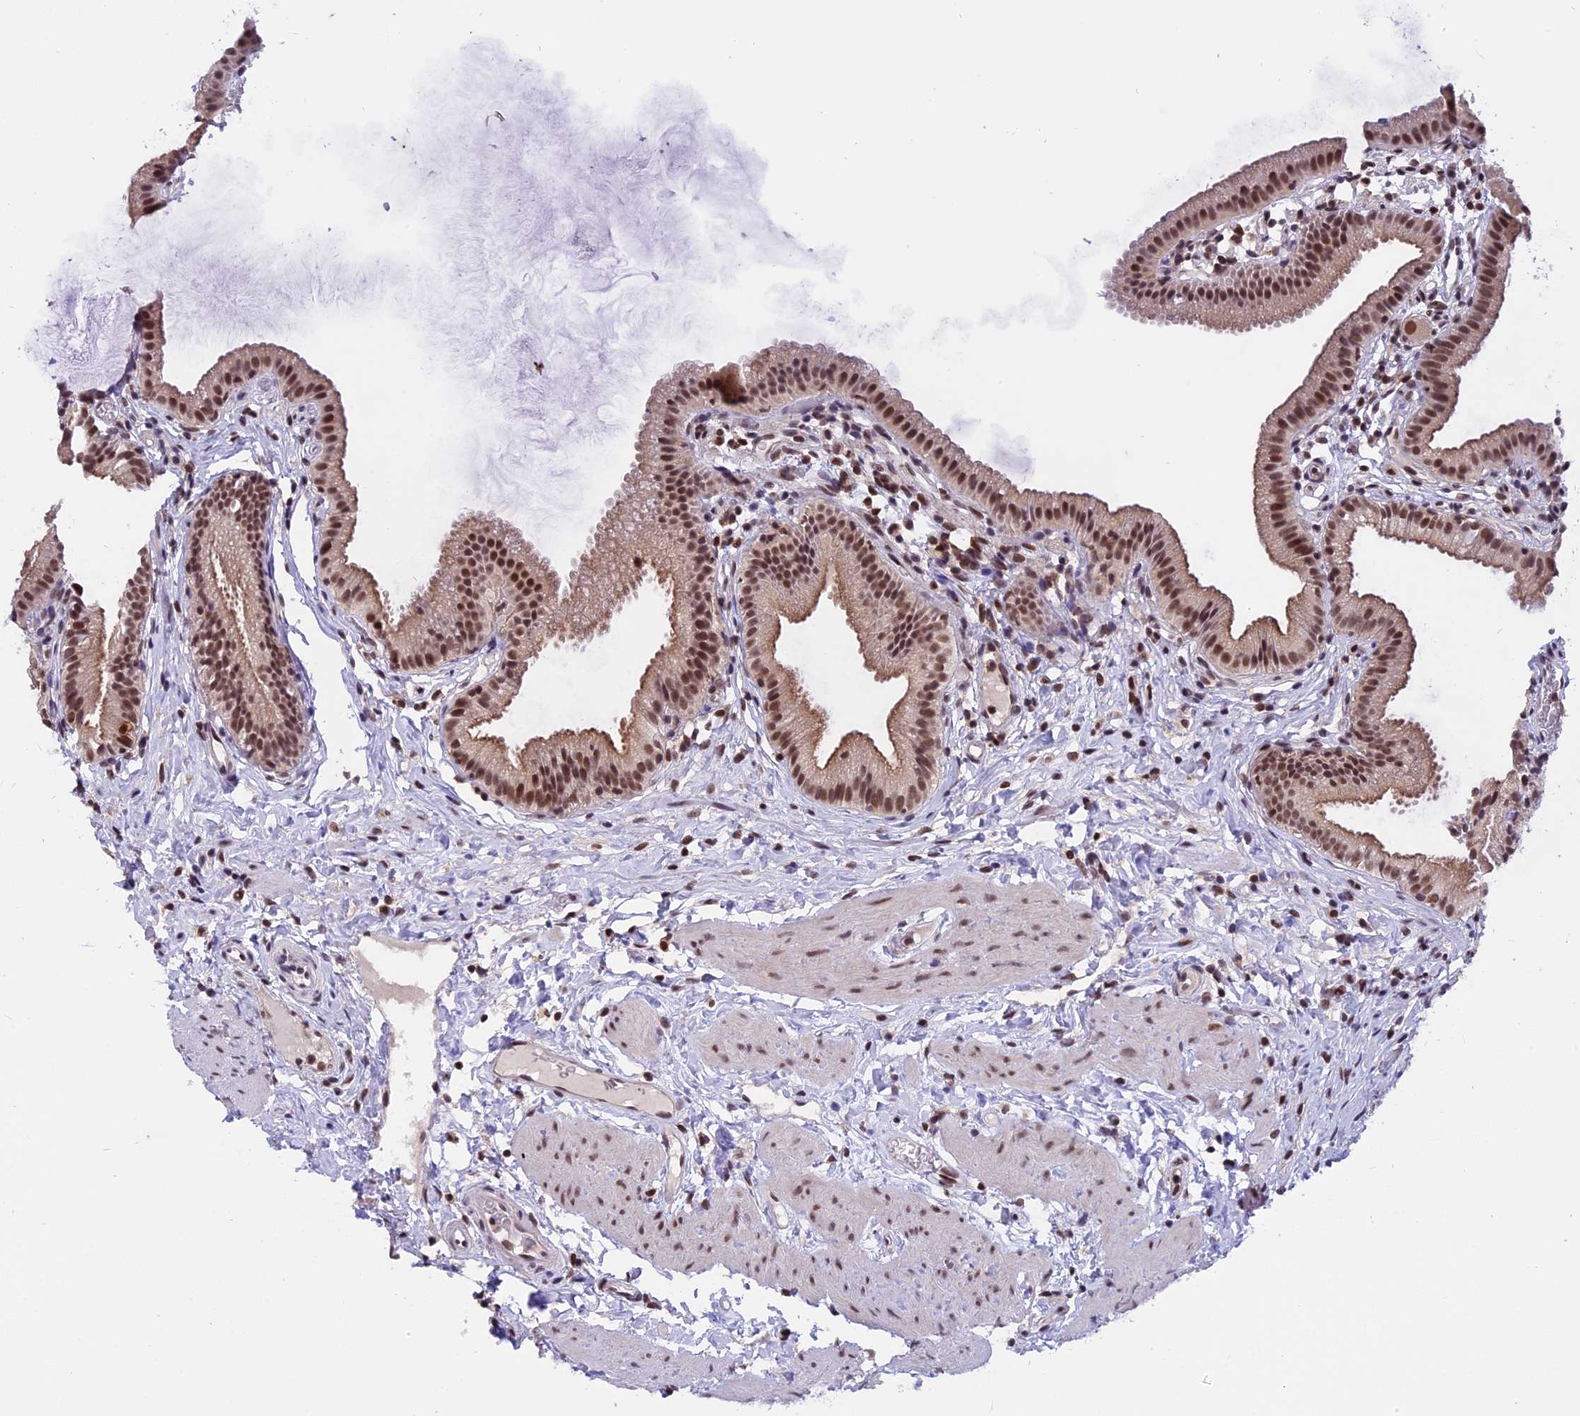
{"staining": {"intensity": "moderate", "quantity": ">75%", "location": "nuclear"}, "tissue": "gallbladder", "cell_type": "Glandular cells", "image_type": "normal", "snomed": [{"axis": "morphology", "description": "Normal tissue, NOS"}, {"axis": "topography", "description": "Gallbladder"}], "caption": "The immunohistochemical stain shows moderate nuclear positivity in glandular cells of unremarkable gallbladder. (DAB (3,3'-diaminobenzidine) IHC with brightfield microscopy, high magnification).", "gene": "TADA3", "patient": {"sex": "female", "age": 46}}